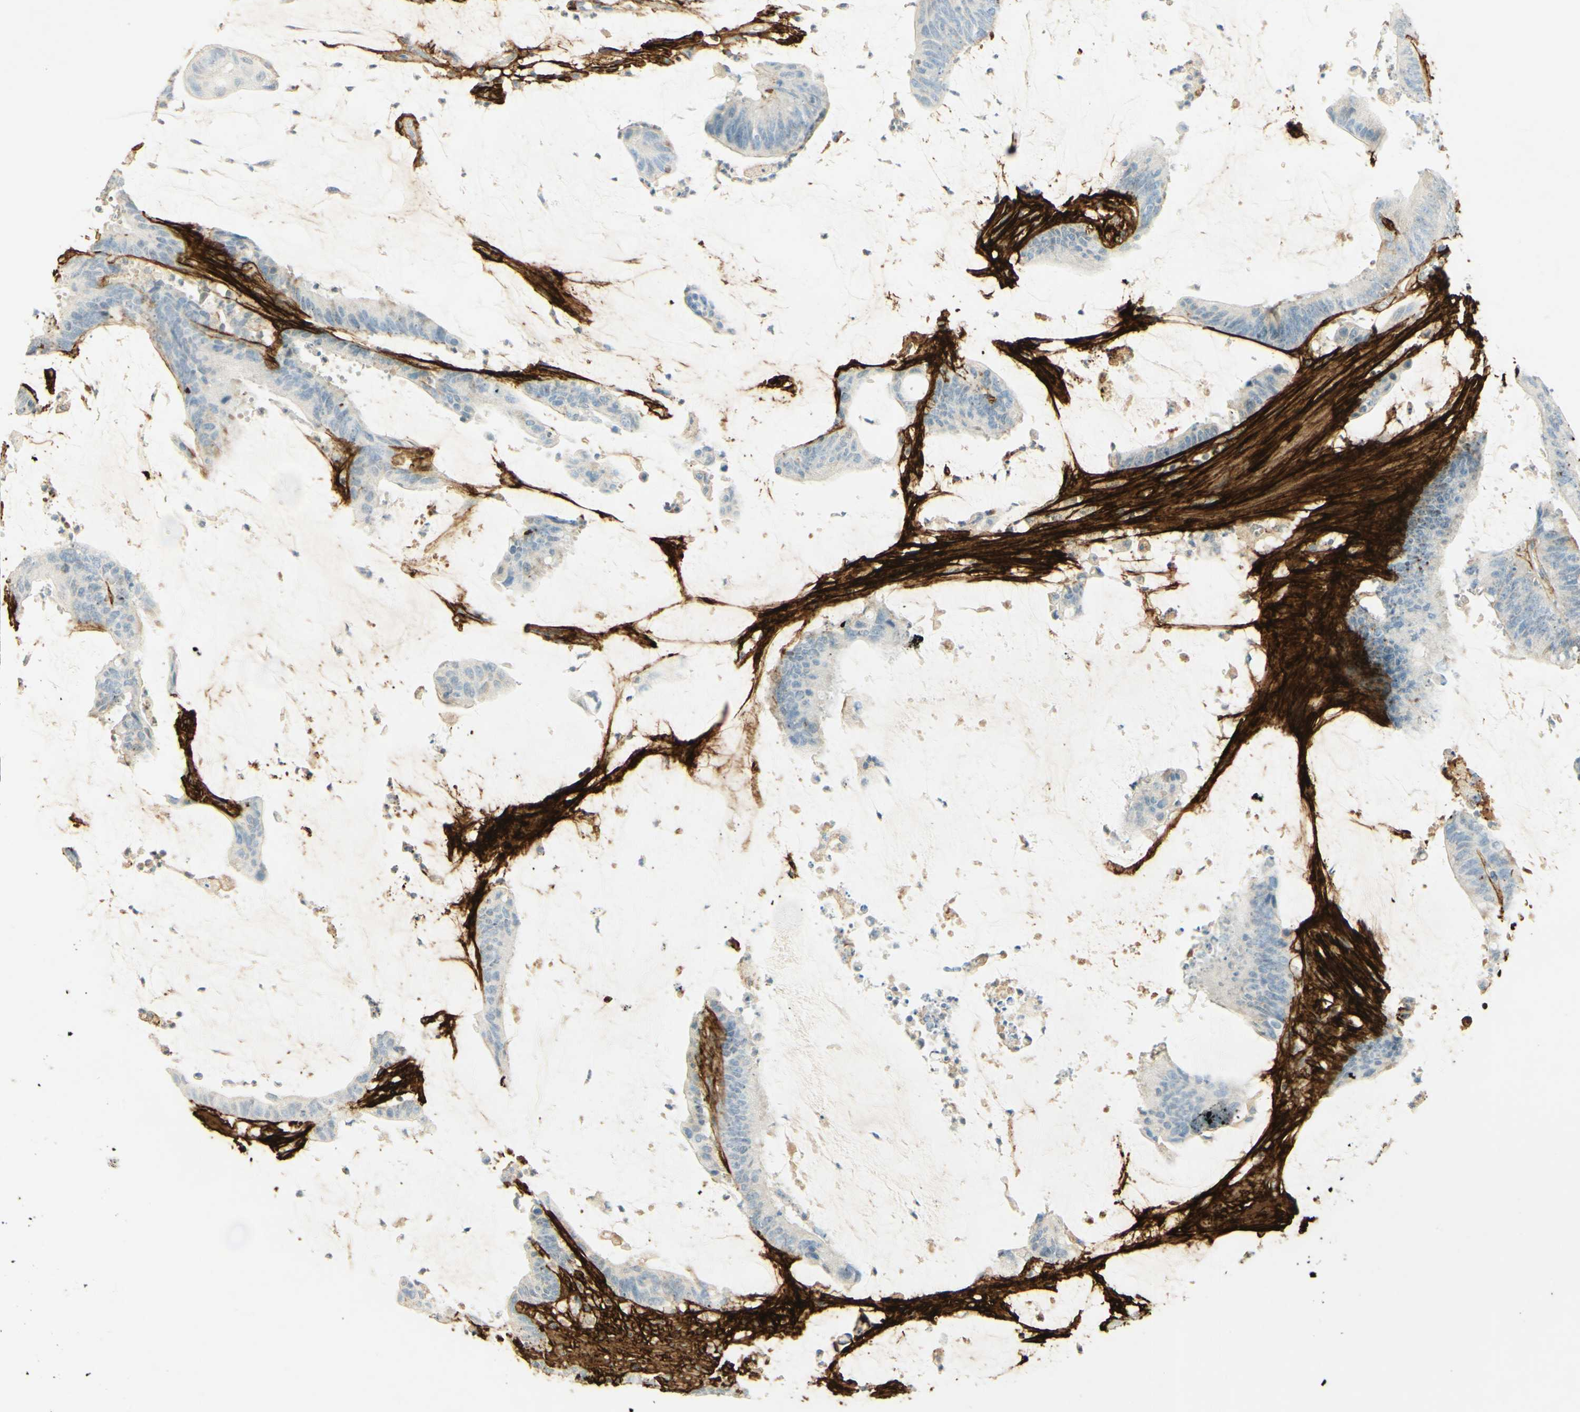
{"staining": {"intensity": "negative", "quantity": "none", "location": "none"}, "tissue": "colorectal cancer", "cell_type": "Tumor cells", "image_type": "cancer", "snomed": [{"axis": "morphology", "description": "Adenocarcinoma, NOS"}, {"axis": "topography", "description": "Rectum"}], "caption": "A high-resolution image shows immunohistochemistry staining of colorectal cancer, which reveals no significant positivity in tumor cells.", "gene": "TNN", "patient": {"sex": "female", "age": 66}}